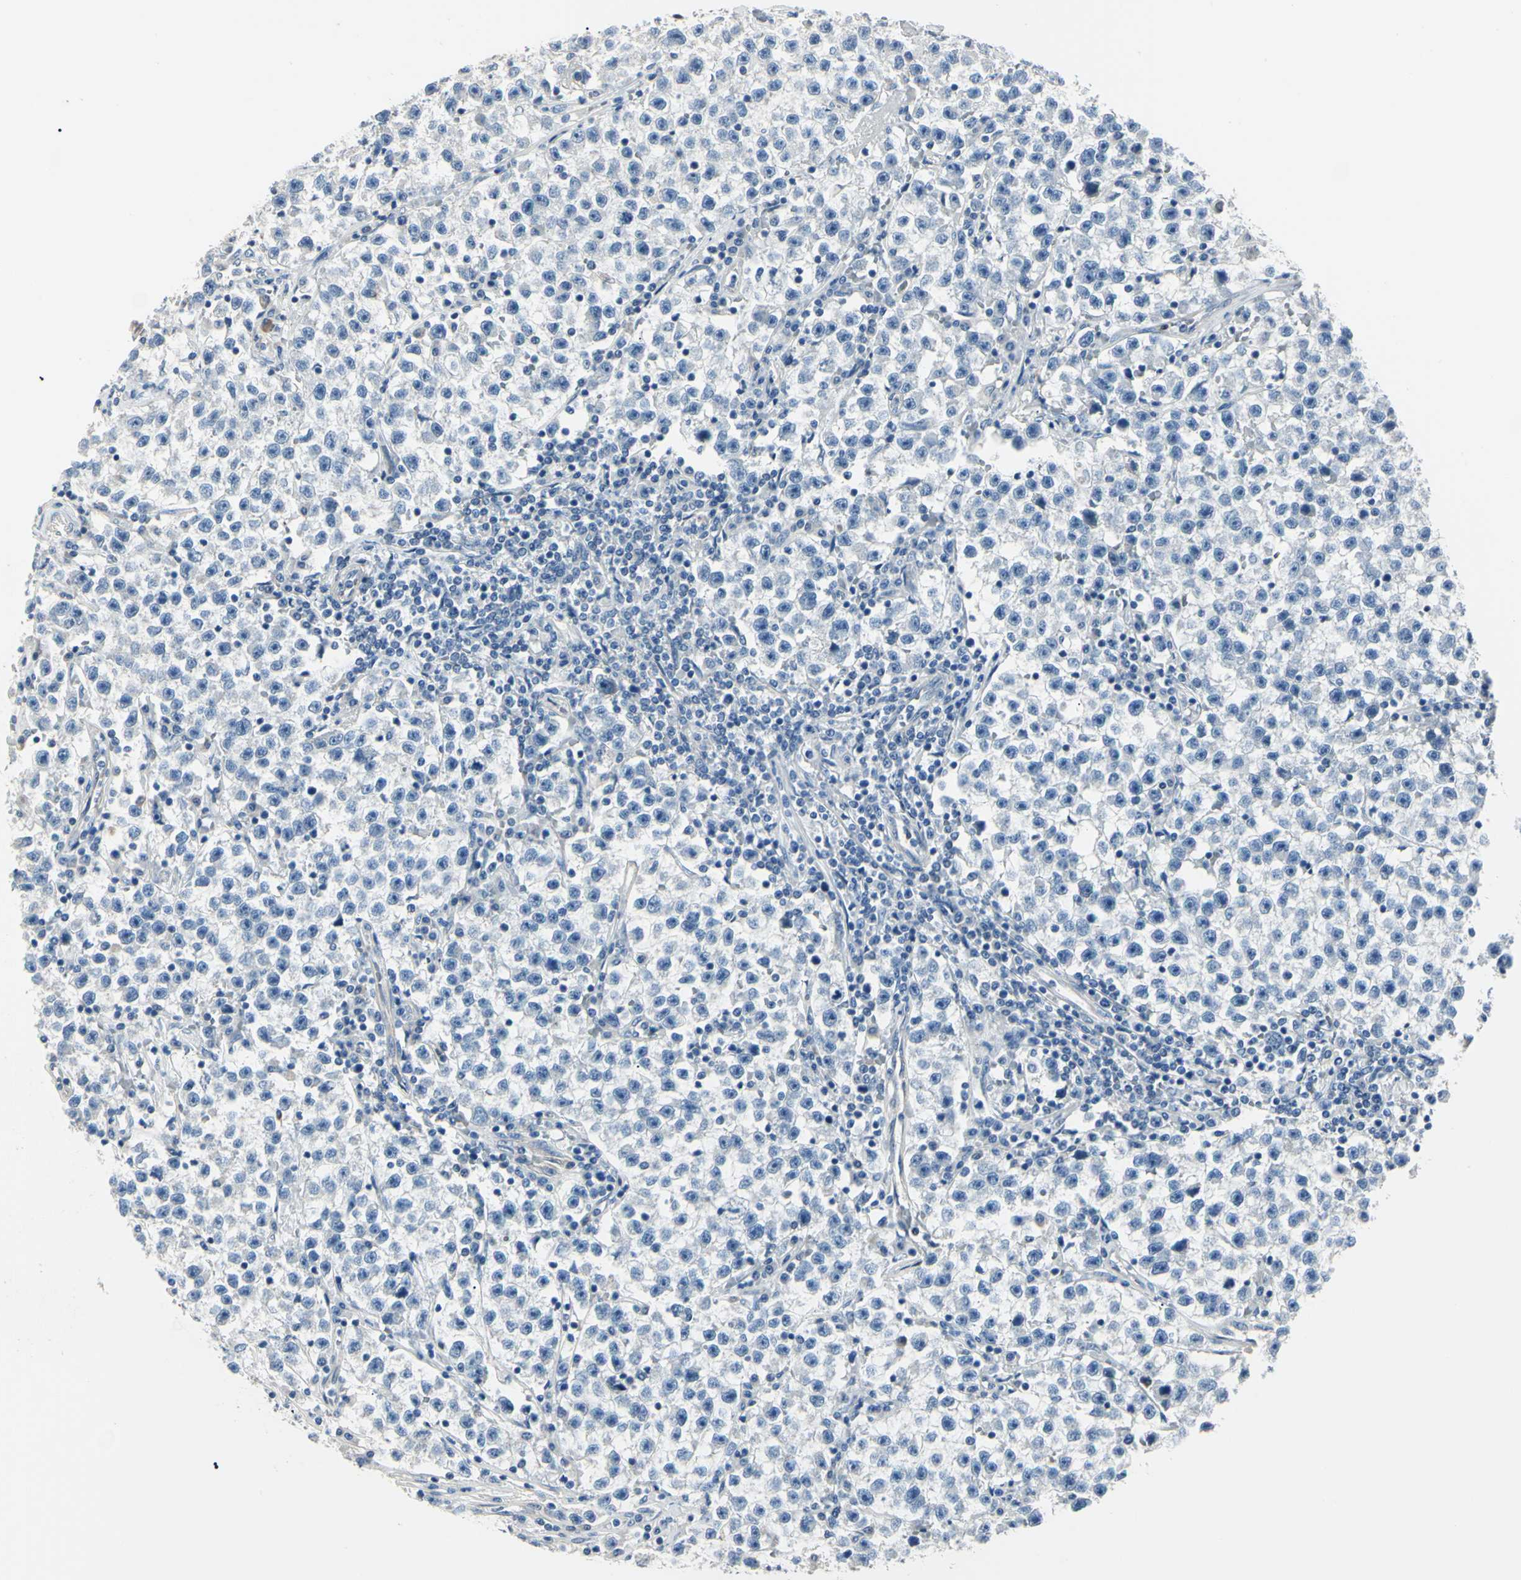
{"staining": {"intensity": "negative", "quantity": "none", "location": "none"}, "tissue": "testis cancer", "cell_type": "Tumor cells", "image_type": "cancer", "snomed": [{"axis": "morphology", "description": "Seminoma, NOS"}, {"axis": "topography", "description": "Testis"}], "caption": "DAB (3,3'-diaminobenzidine) immunohistochemical staining of testis seminoma exhibits no significant positivity in tumor cells.", "gene": "AKR1C3", "patient": {"sex": "male", "age": 22}}